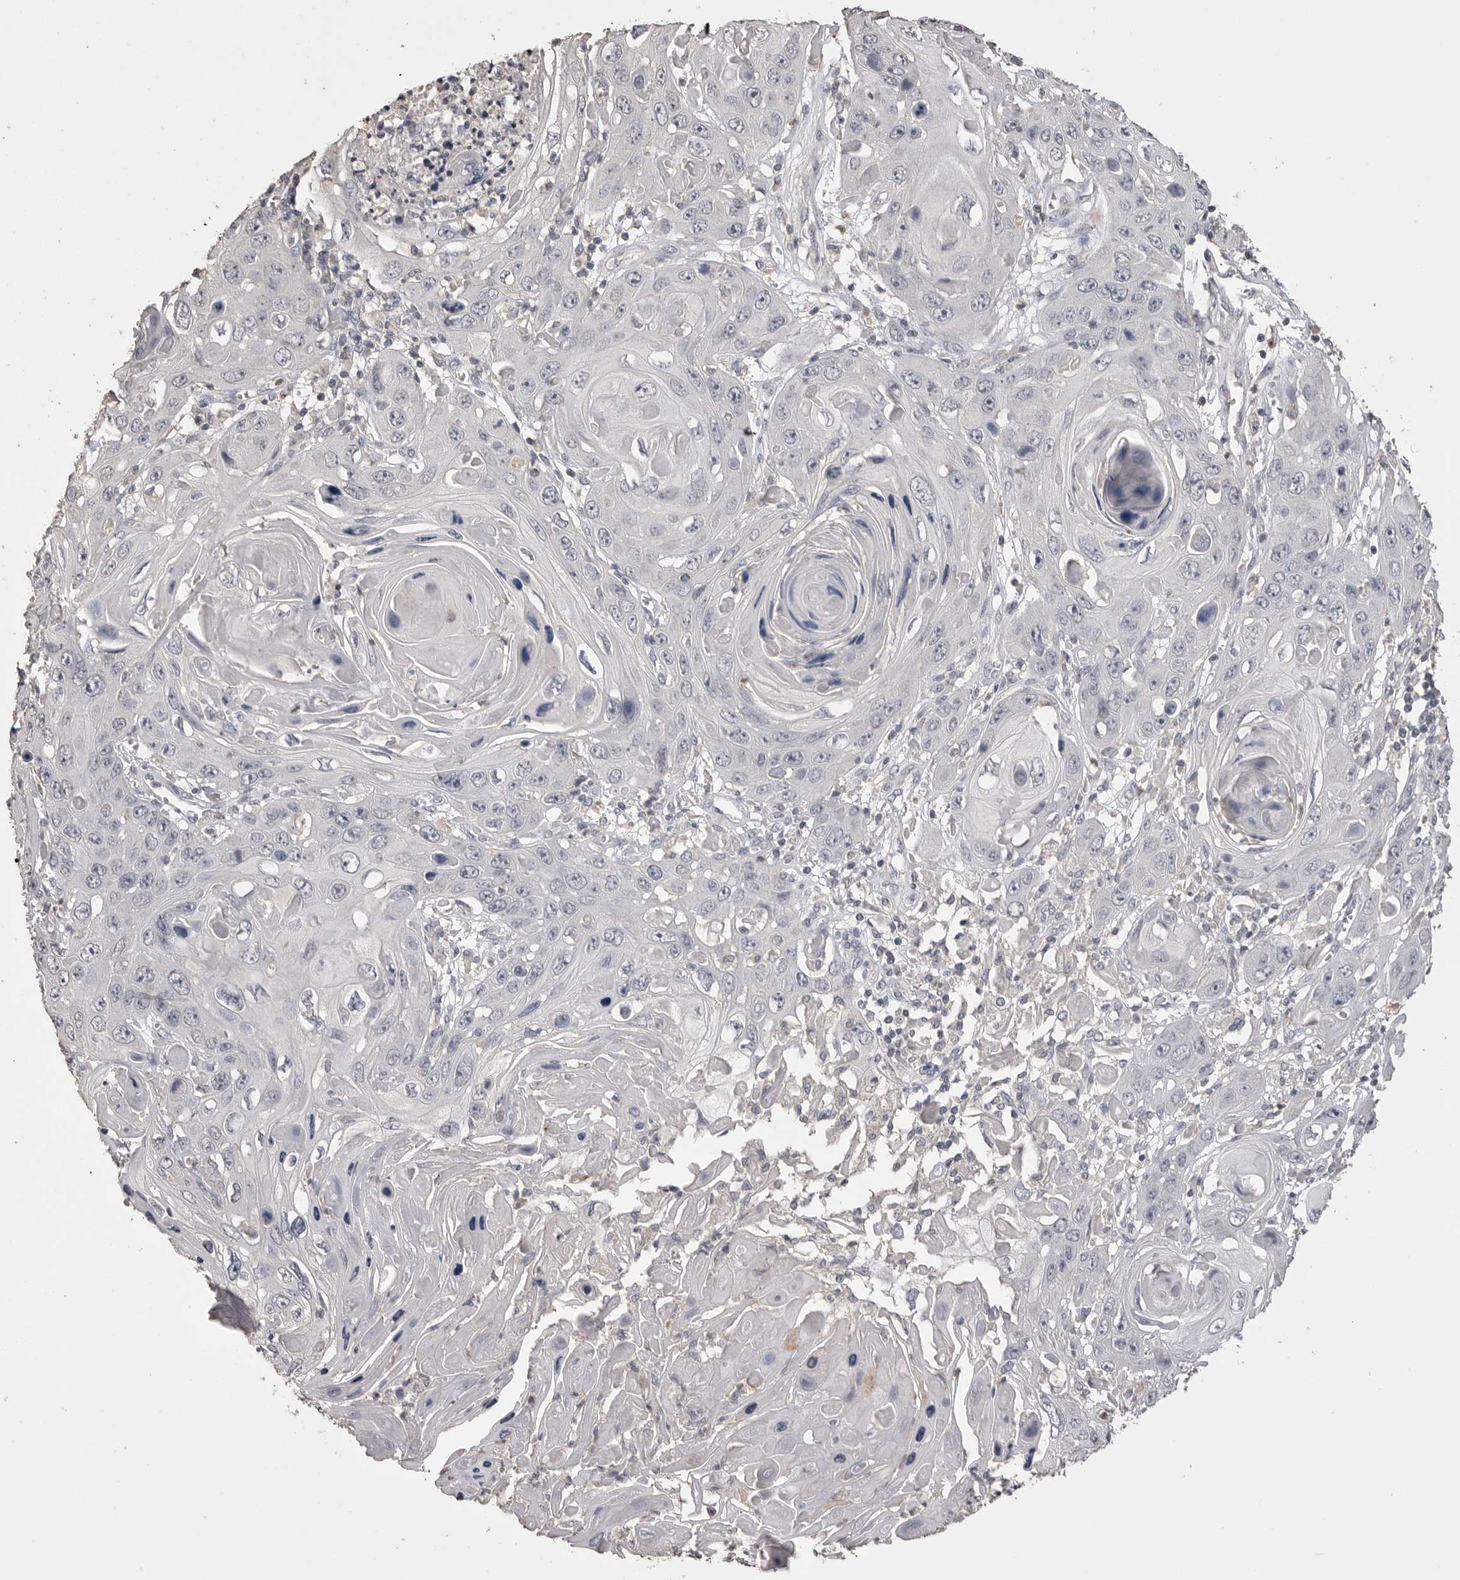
{"staining": {"intensity": "negative", "quantity": "none", "location": "none"}, "tissue": "skin cancer", "cell_type": "Tumor cells", "image_type": "cancer", "snomed": [{"axis": "morphology", "description": "Squamous cell carcinoma, NOS"}, {"axis": "topography", "description": "Skin"}], "caption": "Image shows no protein positivity in tumor cells of skin squamous cell carcinoma tissue.", "gene": "MMP7", "patient": {"sex": "male", "age": 55}}